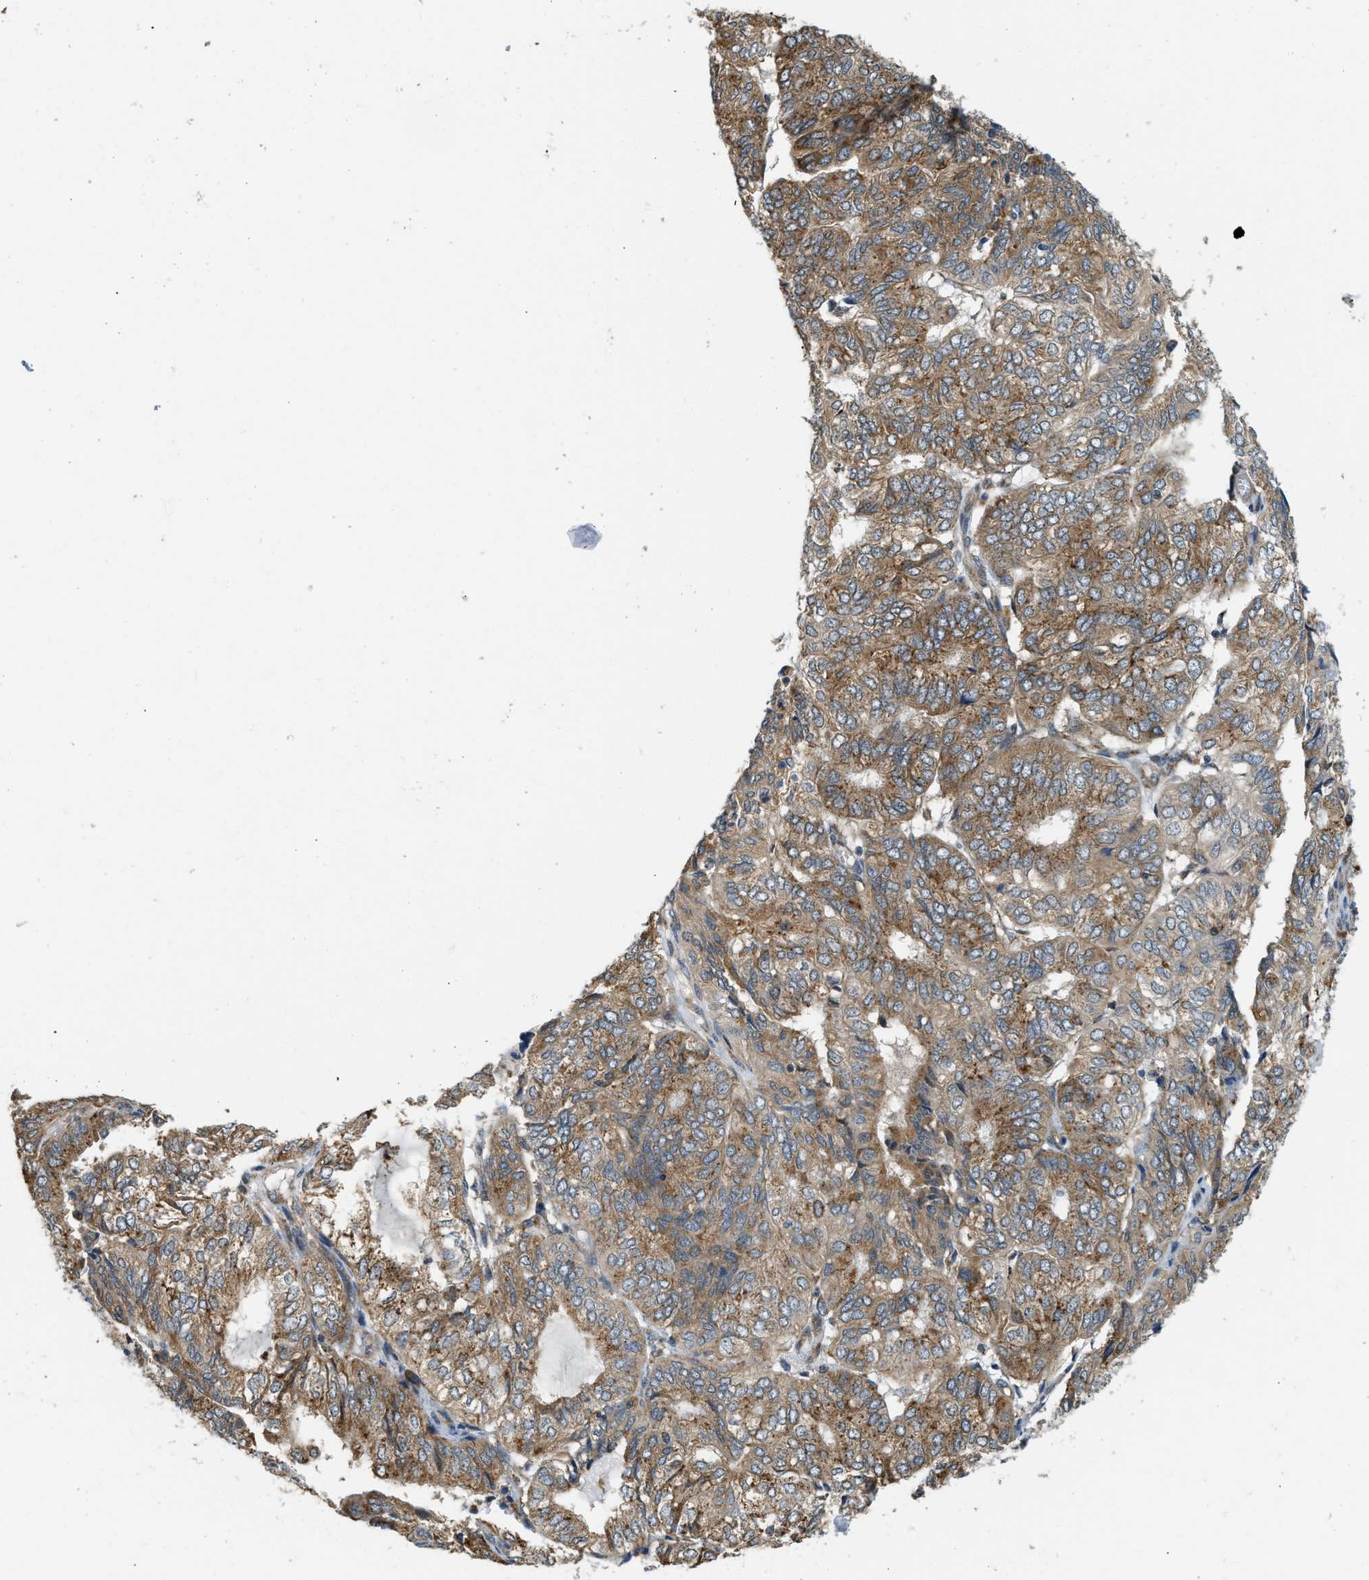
{"staining": {"intensity": "moderate", "quantity": ">75%", "location": "cytoplasmic/membranous"}, "tissue": "endometrial cancer", "cell_type": "Tumor cells", "image_type": "cancer", "snomed": [{"axis": "morphology", "description": "Adenocarcinoma, NOS"}, {"axis": "topography", "description": "Uterus"}], "caption": "The immunohistochemical stain shows moderate cytoplasmic/membranous positivity in tumor cells of endometrial cancer (adenocarcinoma) tissue. (Stains: DAB in brown, nuclei in blue, Microscopy: brightfield microscopy at high magnification).", "gene": "STARD3NL", "patient": {"sex": "female", "age": 60}}